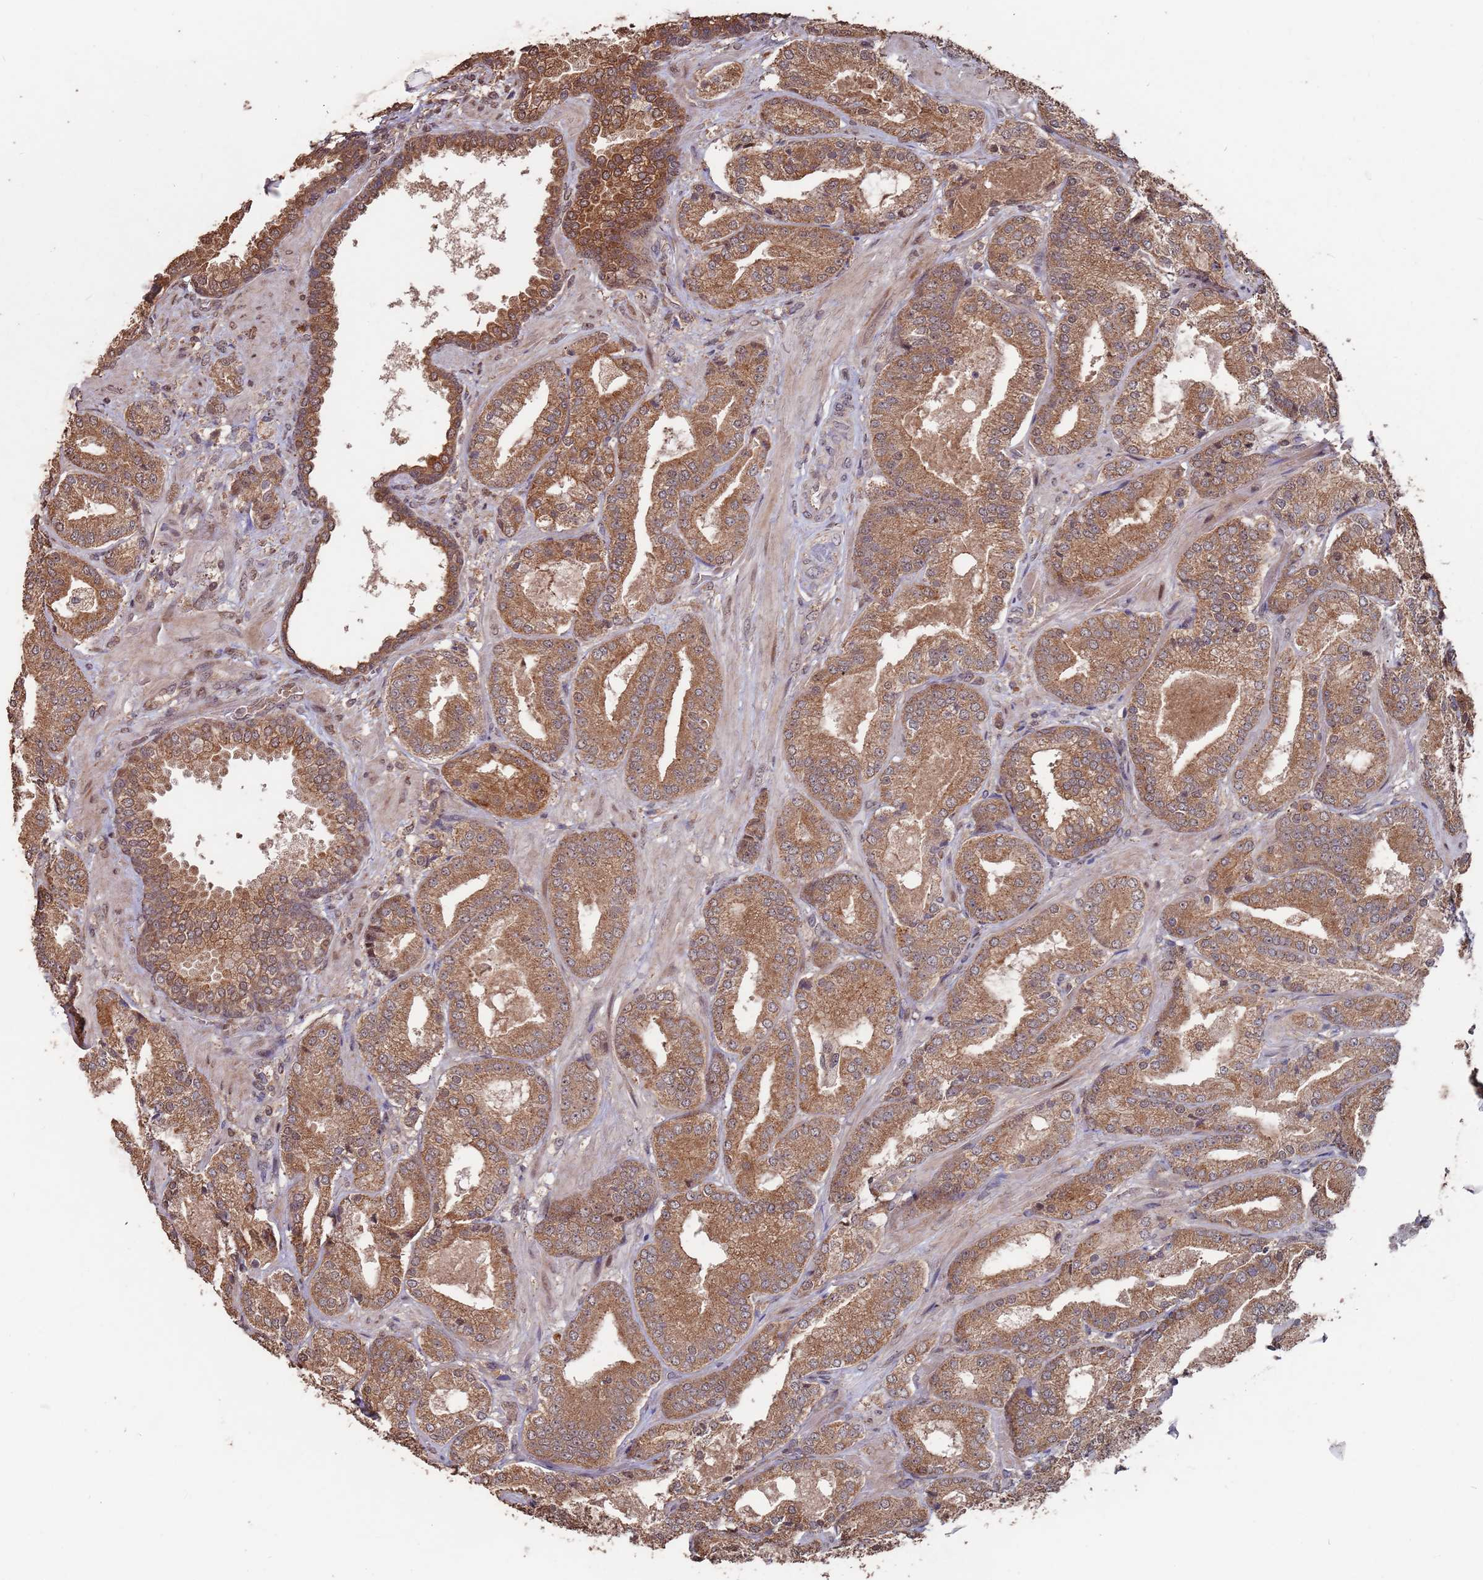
{"staining": {"intensity": "moderate", "quantity": ">75%", "location": "cytoplasmic/membranous"}, "tissue": "prostate cancer", "cell_type": "Tumor cells", "image_type": "cancer", "snomed": [{"axis": "morphology", "description": "Adenocarcinoma, High grade"}, {"axis": "topography", "description": "Prostate"}], "caption": "A photomicrograph of high-grade adenocarcinoma (prostate) stained for a protein shows moderate cytoplasmic/membranous brown staining in tumor cells. (IHC, brightfield microscopy, high magnification).", "gene": "PRR7", "patient": {"sex": "male", "age": 63}}